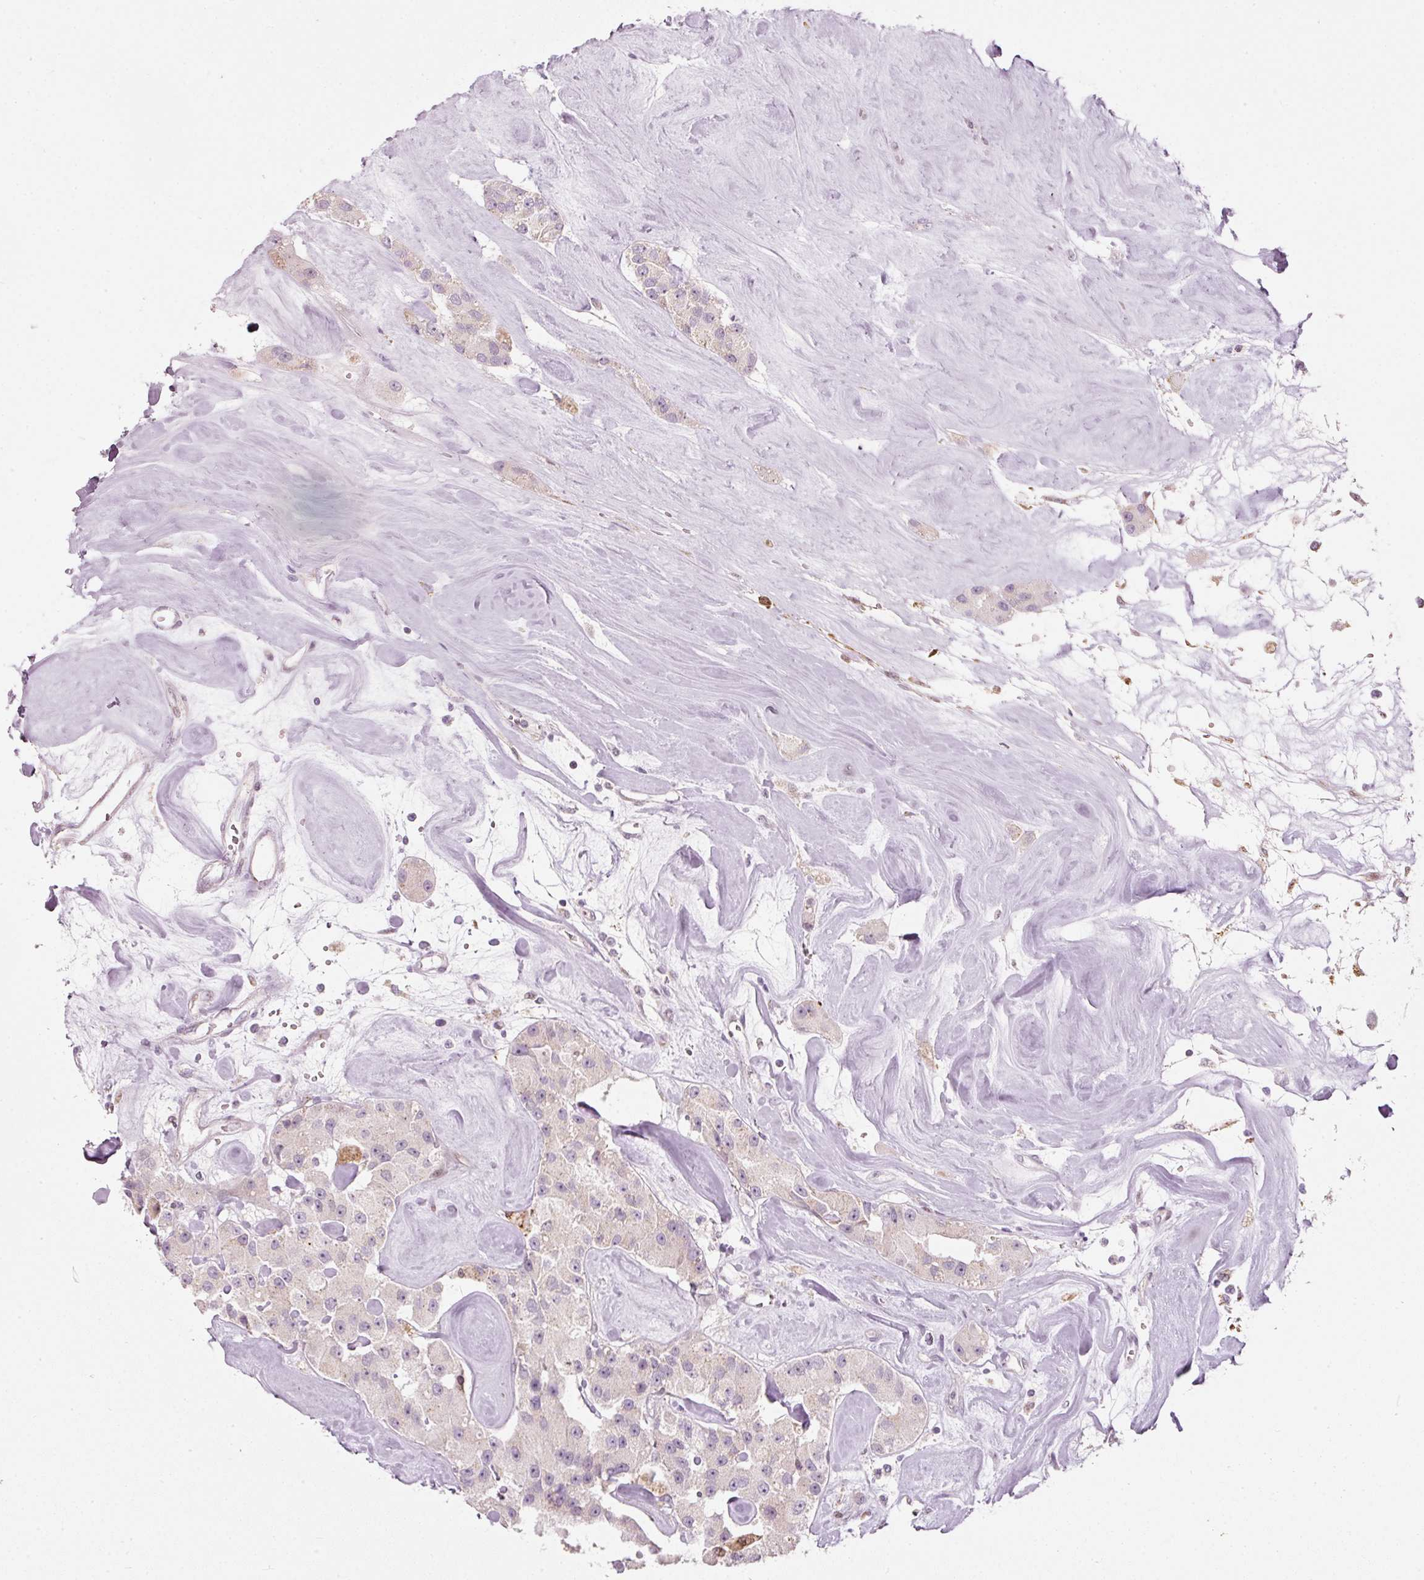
{"staining": {"intensity": "negative", "quantity": "none", "location": "none"}, "tissue": "carcinoid", "cell_type": "Tumor cells", "image_type": "cancer", "snomed": [{"axis": "morphology", "description": "Carcinoid, malignant, NOS"}, {"axis": "topography", "description": "Pancreas"}], "caption": "Histopathology image shows no protein expression in tumor cells of carcinoid tissue.", "gene": "RNF39", "patient": {"sex": "male", "age": 41}}